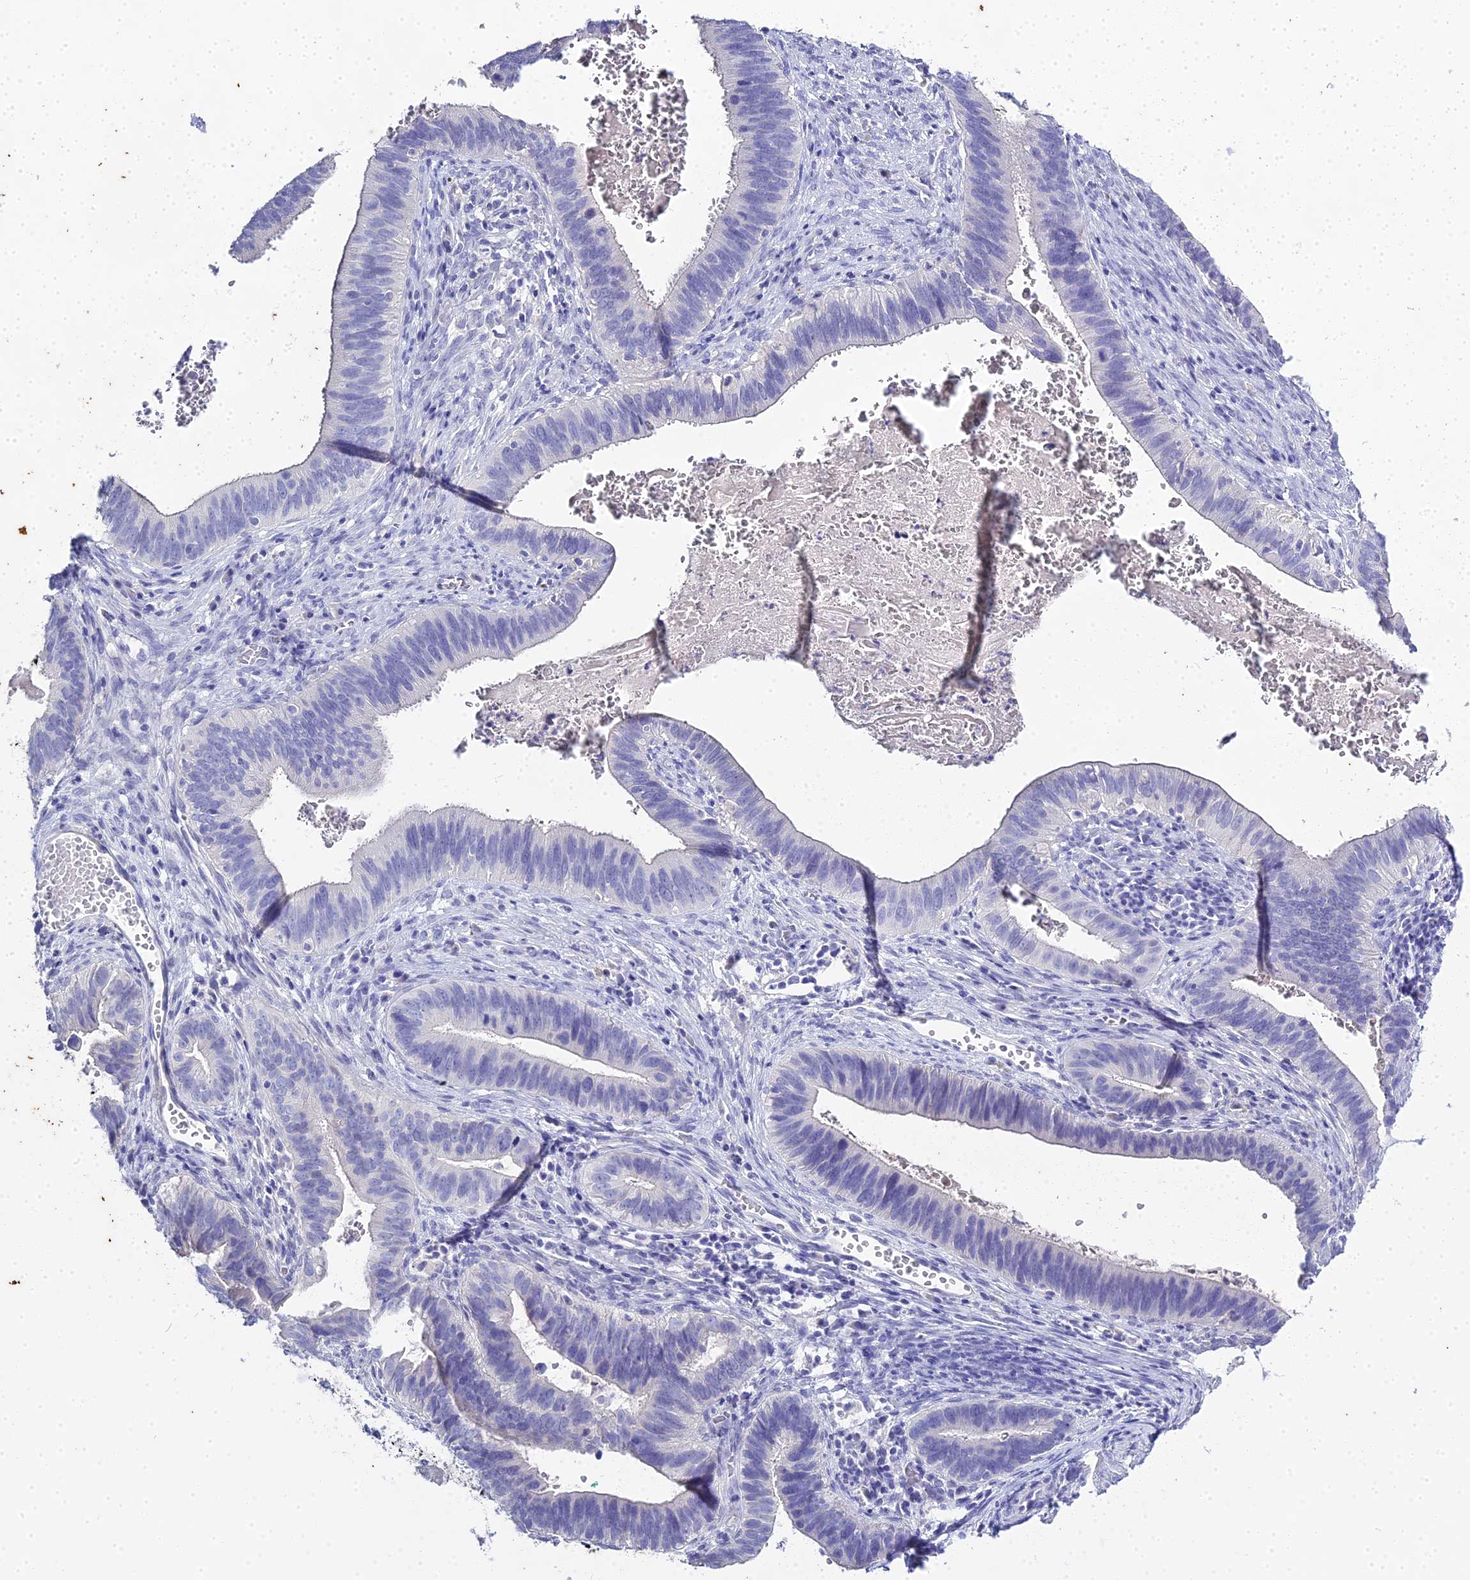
{"staining": {"intensity": "negative", "quantity": "none", "location": "none"}, "tissue": "cervical cancer", "cell_type": "Tumor cells", "image_type": "cancer", "snomed": [{"axis": "morphology", "description": "Adenocarcinoma, NOS"}, {"axis": "topography", "description": "Cervix"}], "caption": "There is no significant staining in tumor cells of adenocarcinoma (cervical).", "gene": "S100A7", "patient": {"sex": "female", "age": 42}}